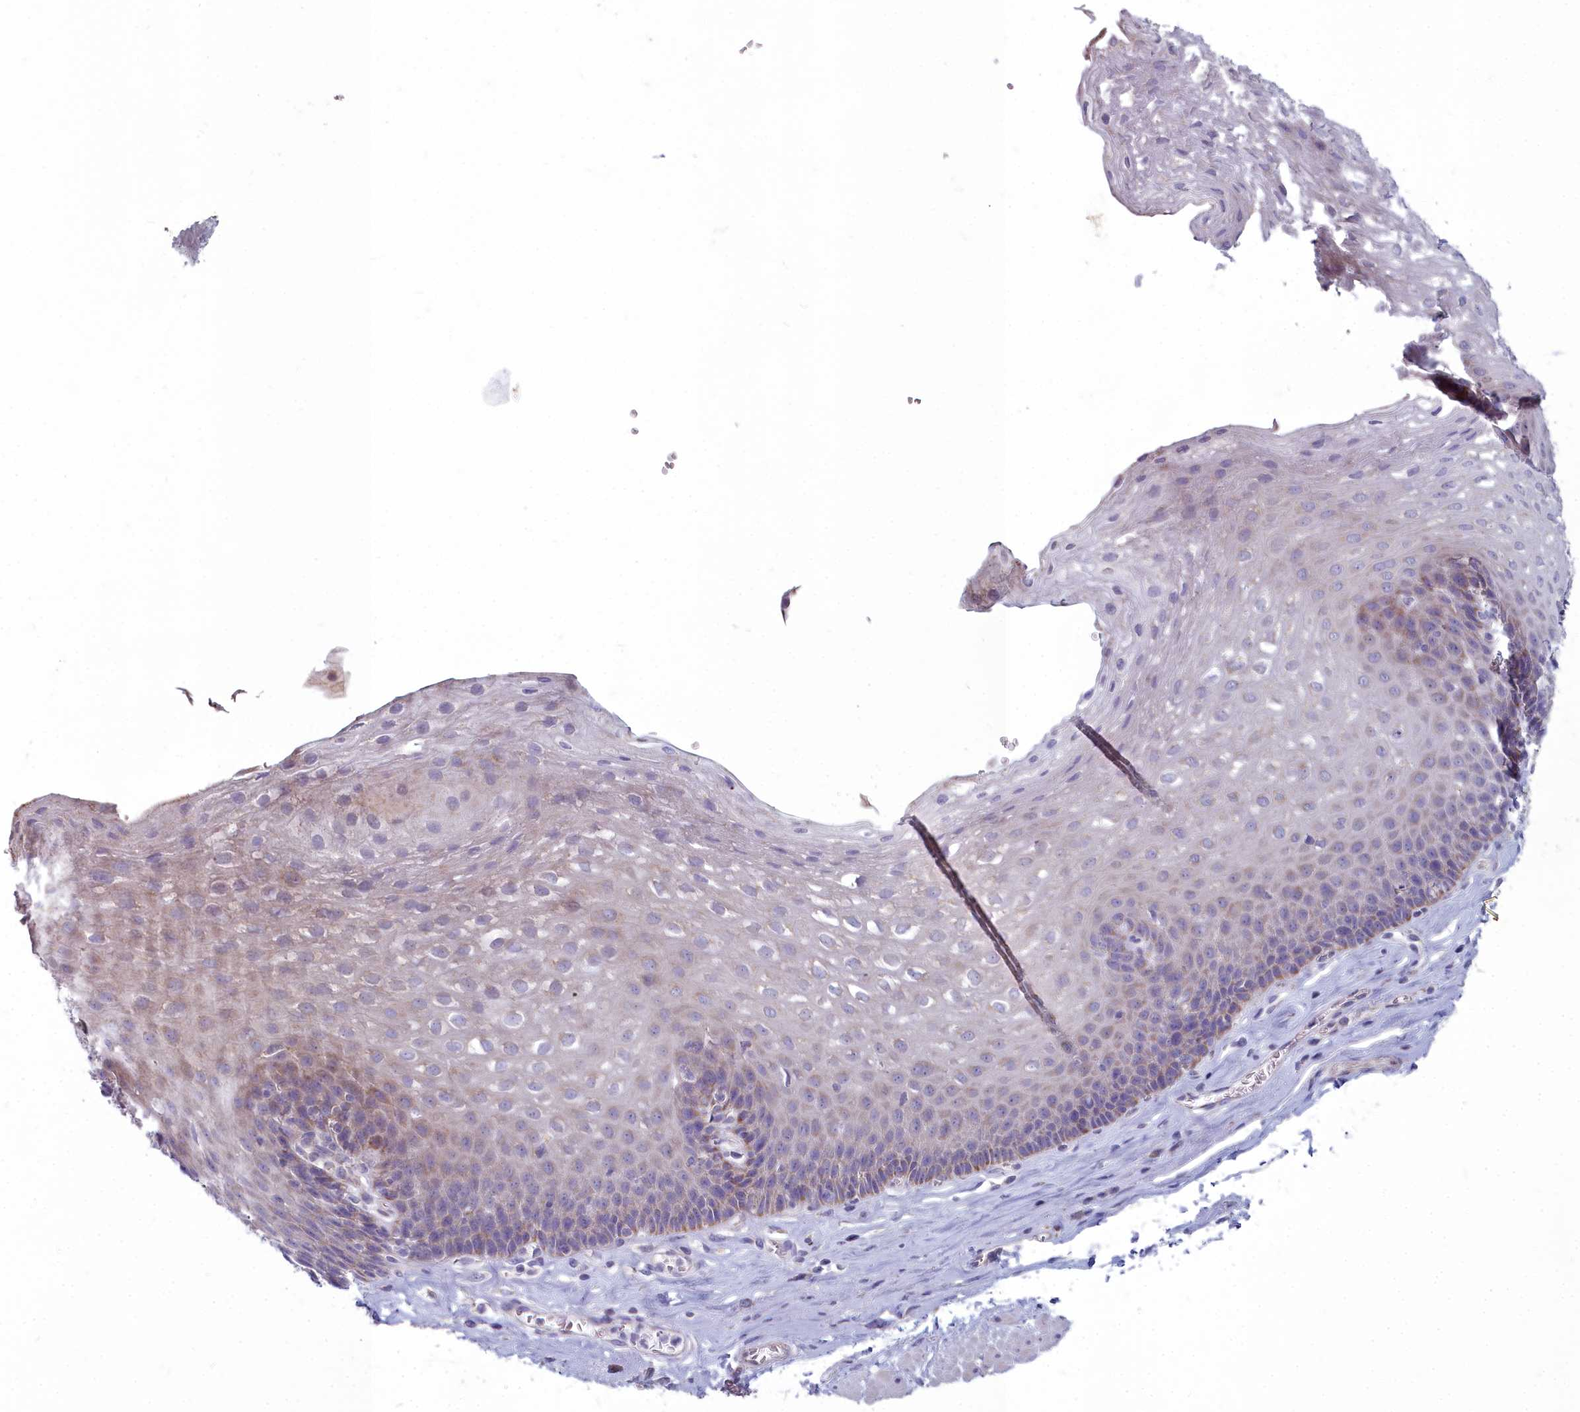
{"staining": {"intensity": "weak", "quantity": "<25%", "location": "cytoplasmic/membranous"}, "tissue": "esophagus", "cell_type": "Squamous epithelial cells", "image_type": "normal", "snomed": [{"axis": "morphology", "description": "Normal tissue, NOS"}, {"axis": "topography", "description": "Esophagus"}], "caption": "A high-resolution micrograph shows immunohistochemistry staining of benign esophagus, which demonstrates no significant positivity in squamous epithelial cells.", "gene": "INSYN2A", "patient": {"sex": "female", "age": 66}}